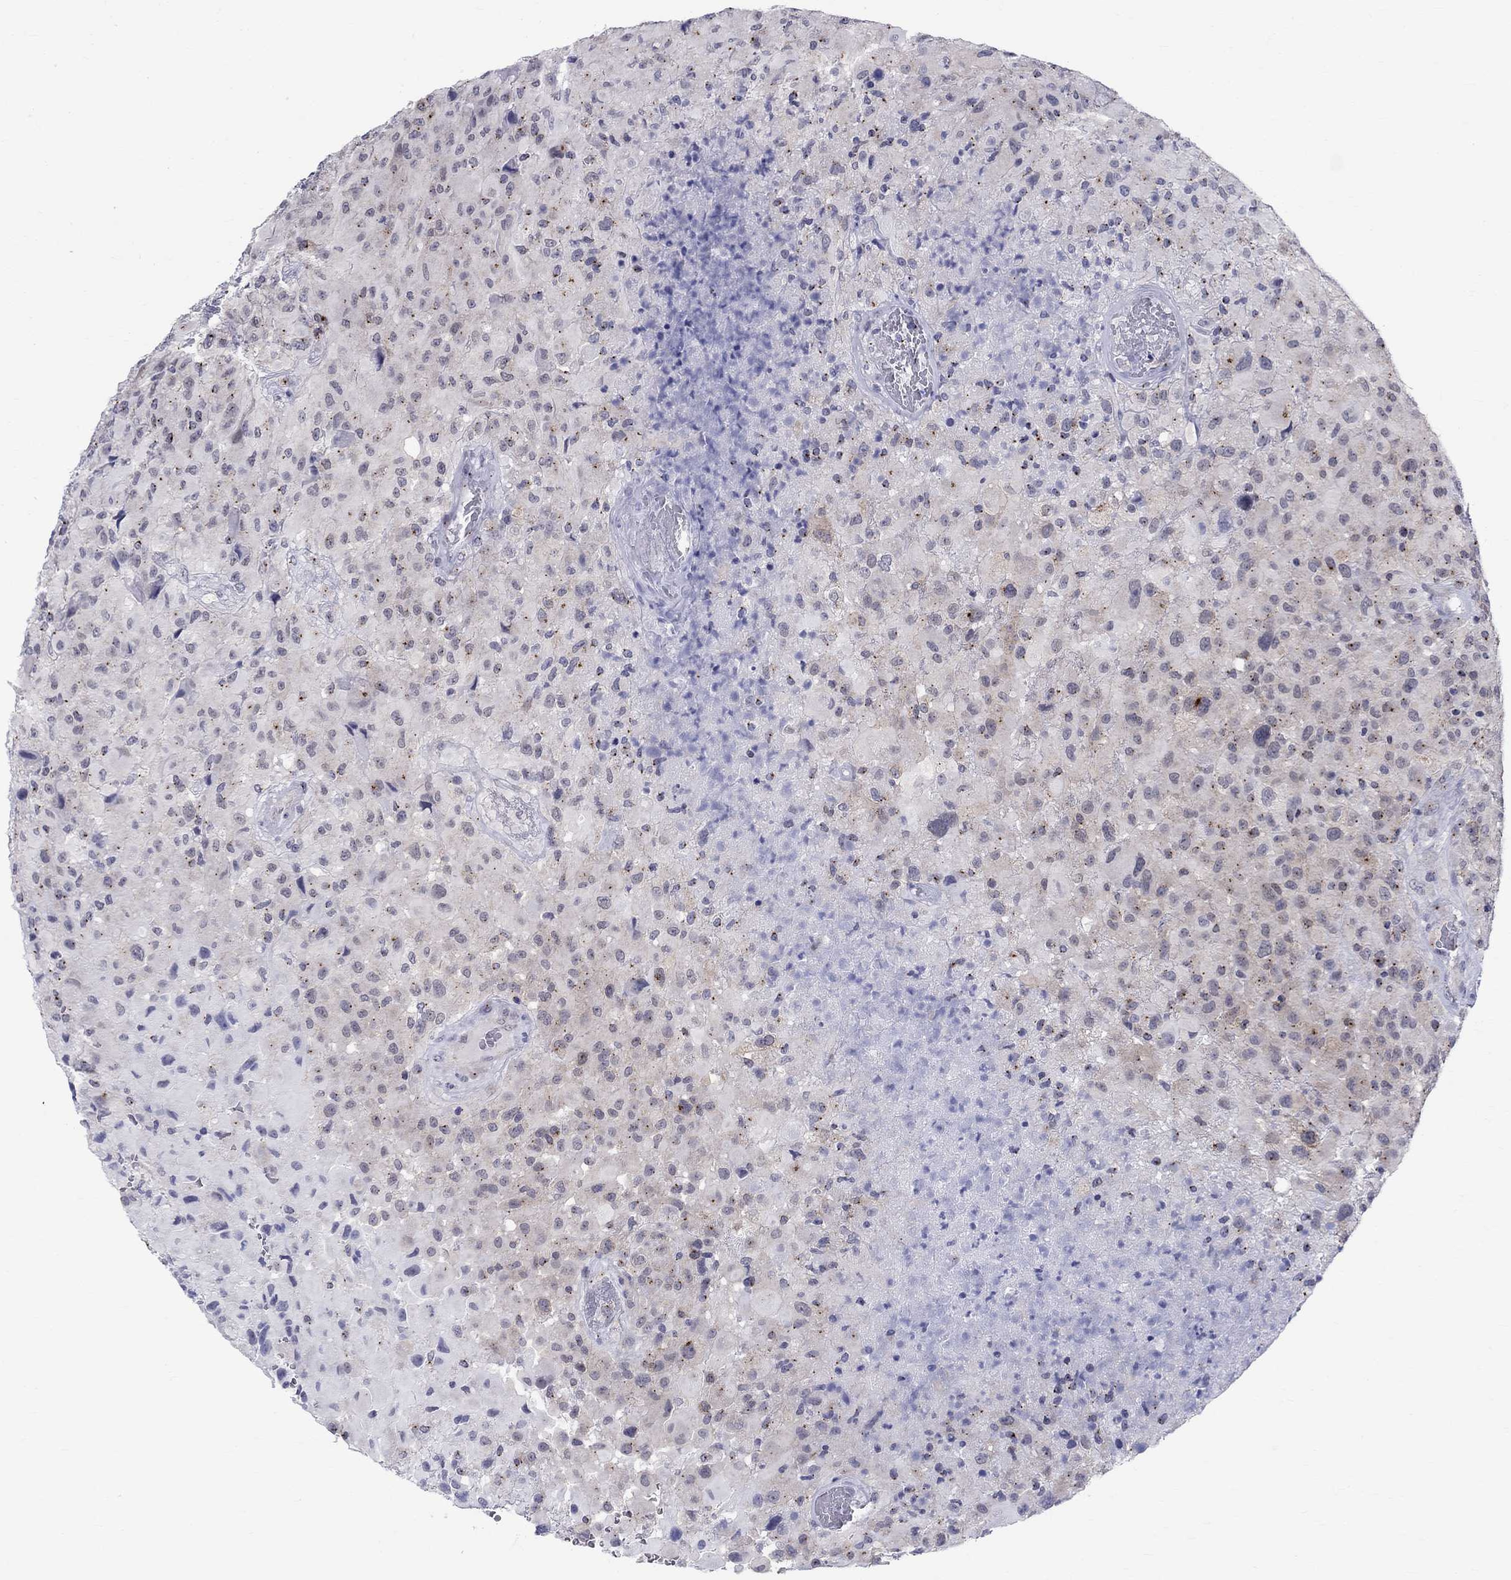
{"staining": {"intensity": "weak", "quantity": "25%-75%", "location": "cytoplasmic/membranous"}, "tissue": "glioma", "cell_type": "Tumor cells", "image_type": "cancer", "snomed": [{"axis": "morphology", "description": "Glioma, malignant, High grade"}, {"axis": "topography", "description": "Cerebral cortex"}], "caption": "An image showing weak cytoplasmic/membranous staining in about 25%-75% of tumor cells in glioma, as visualized by brown immunohistochemical staining.", "gene": "CEP43", "patient": {"sex": "male", "age": 35}}